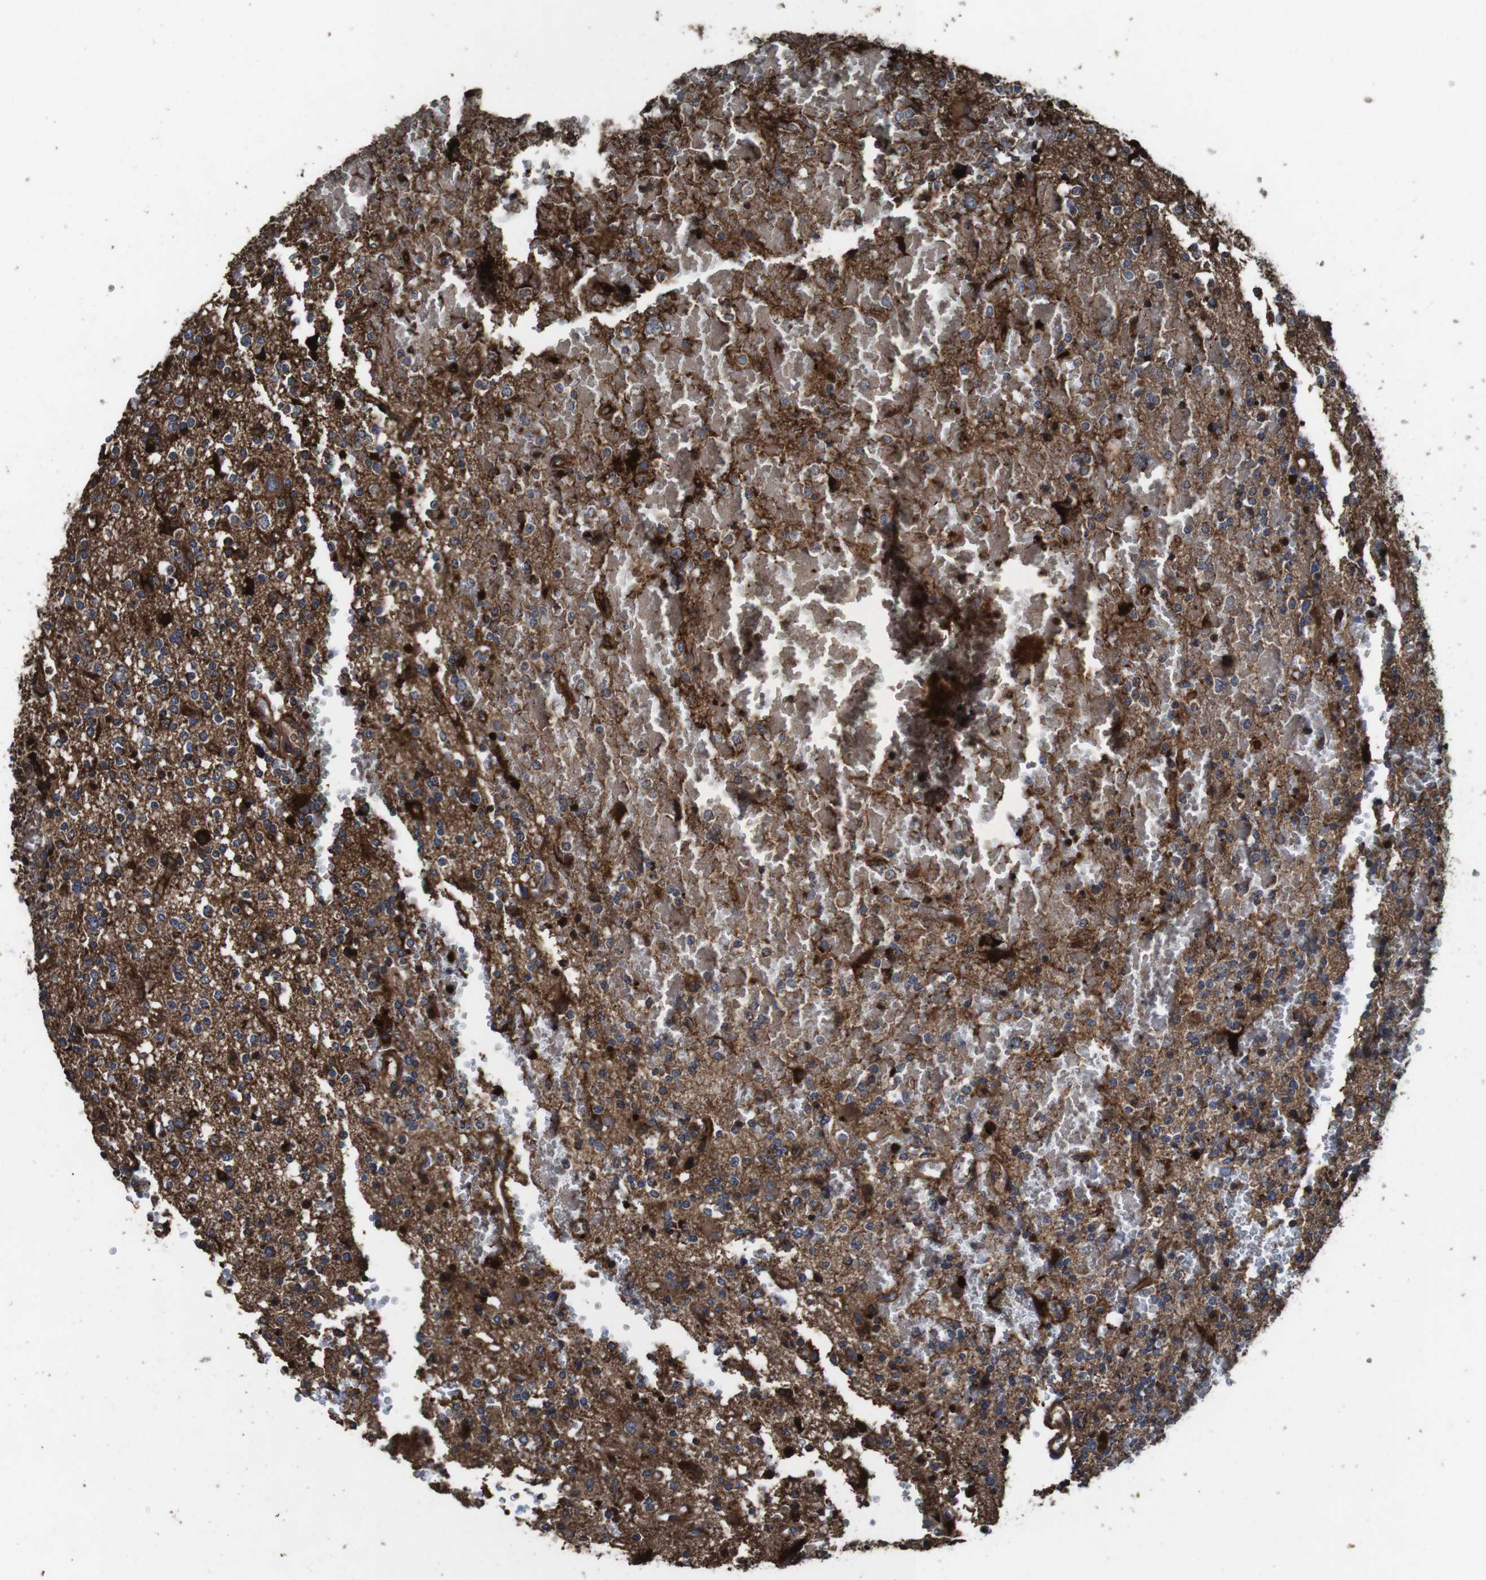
{"staining": {"intensity": "moderate", "quantity": ">75%", "location": "cytoplasmic/membranous"}, "tissue": "glioma", "cell_type": "Tumor cells", "image_type": "cancer", "snomed": [{"axis": "morphology", "description": "Glioma, malignant, High grade"}, {"axis": "topography", "description": "Brain"}], "caption": "High-magnification brightfield microscopy of glioma stained with DAB (brown) and counterstained with hematoxylin (blue). tumor cells exhibit moderate cytoplasmic/membranous expression is appreciated in about>75% of cells.", "gene": "SMYD3", "patient": {"sex": "male", "age": 47}}